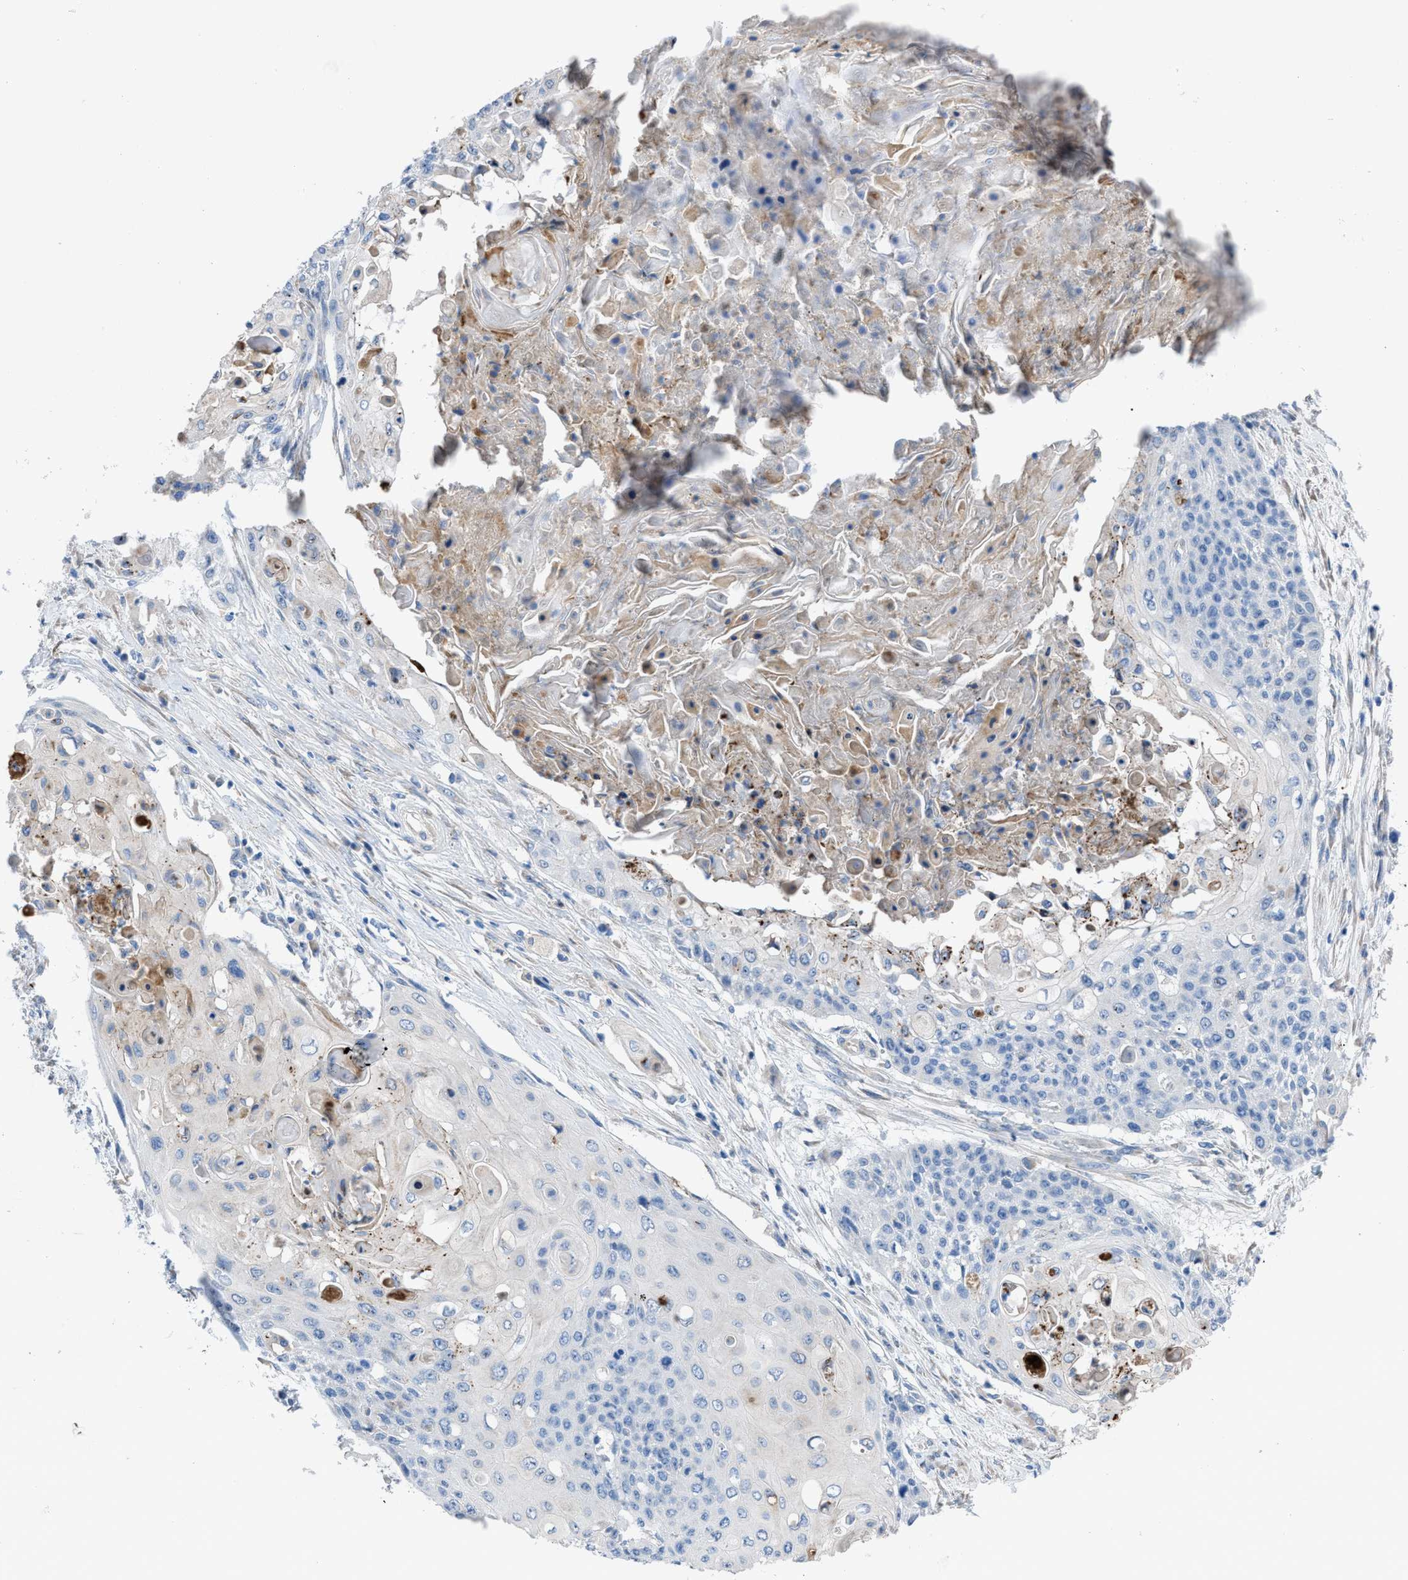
{"staining": {"intensity": "negative", "quantity": "none", "location": "none"}, "tissue": "cervical cancer", "cell_type": "Tumor cells", "image_type": "cancer", "snomed": [{"axis": "morphology", "description": "Squamous cell carcinoma, NOS"}, {"axis": "topography", "description": "Cervix"}], "caption": "Protein analysis of cervical cancer (squamous cell carcinoma) shows no significant positivity in tumor cells. Nuclei are stained in blue.", "gene": "ITPR1", "patient": {"sex": "female", "age": 39}}